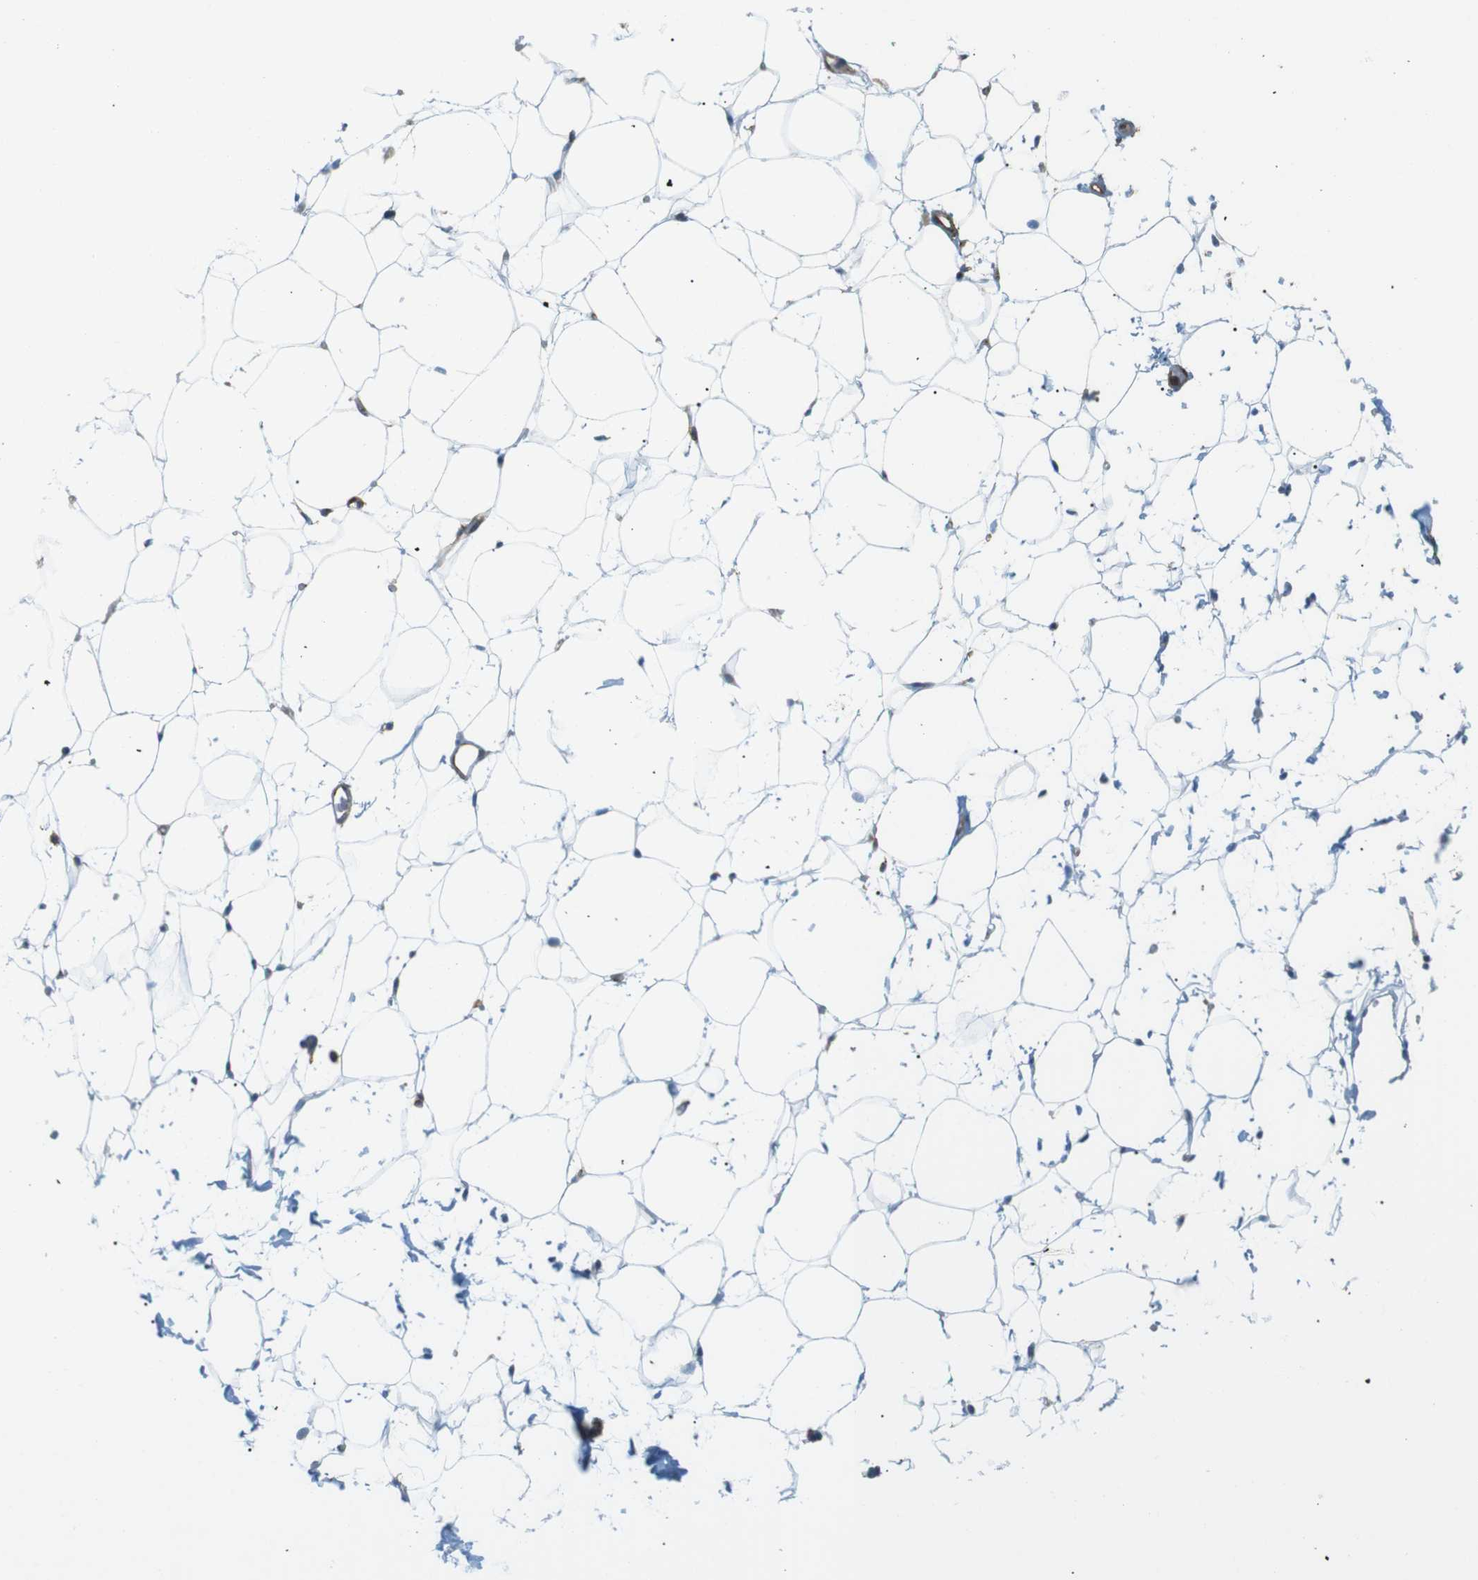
{"staining": {"intensity": "negative", "quantity": "none", "location": "none"}, "tissue": "adipose tissue", "cell_type": "Adipocytes", "image_type": "normal", "snomed": [{"axis": "morphology", "description": "Normal tissue, NOS"}, {"axis": "topography", "description": "Breast"}, {"axis": "topography", "description": "Soft tissue"}], "caption": "This is a image of immunohistochemistry (IHC) staining of normal adipose tissue, which shows no positivity in adipocytes.", "gene": "FLII", "patient": {"sex": "female", "age": 75}}